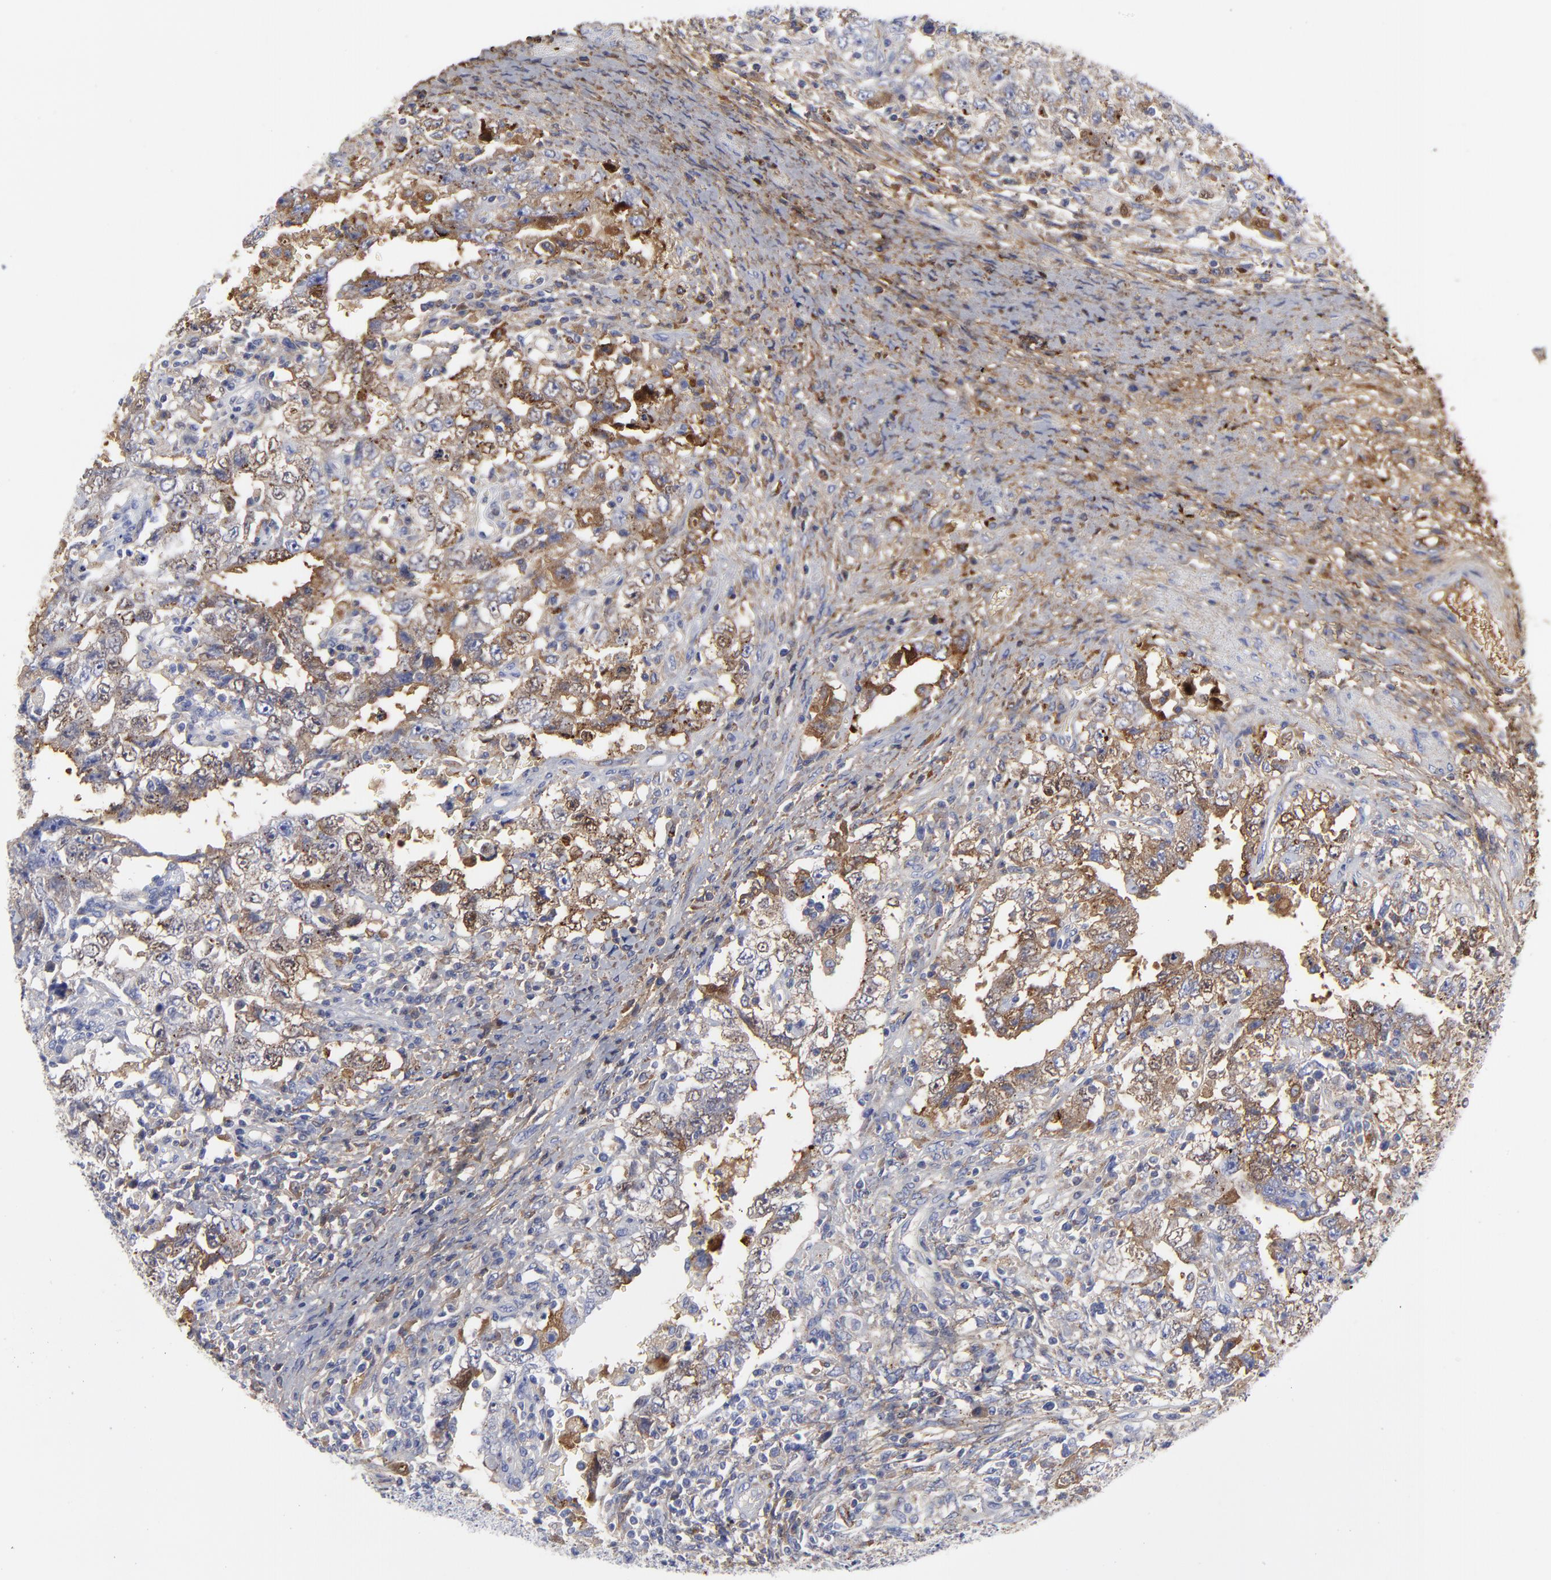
{"staining": {"intensity": "moderate", "quantity": "25%-75%", "location": "cytoplasmic/membranous"}, "tissue": "testis cancer", "cell_type": "Tumor cells", "image_type": "cancer", "snomed": [{"axis": "morphology", "description": "Carcinoma, Embryonal, NOS"}, {"axis": "topography", "description": "Testis"}], "caption": "Testis embryonal carcinoma stained with DAB IHC shows medium levels of moderate cytoplasmic/membranous positivity in approximately 25%-75% of tumor cells.", "gene": "DCN", "patient": {"sex": "male", "age": 26}}